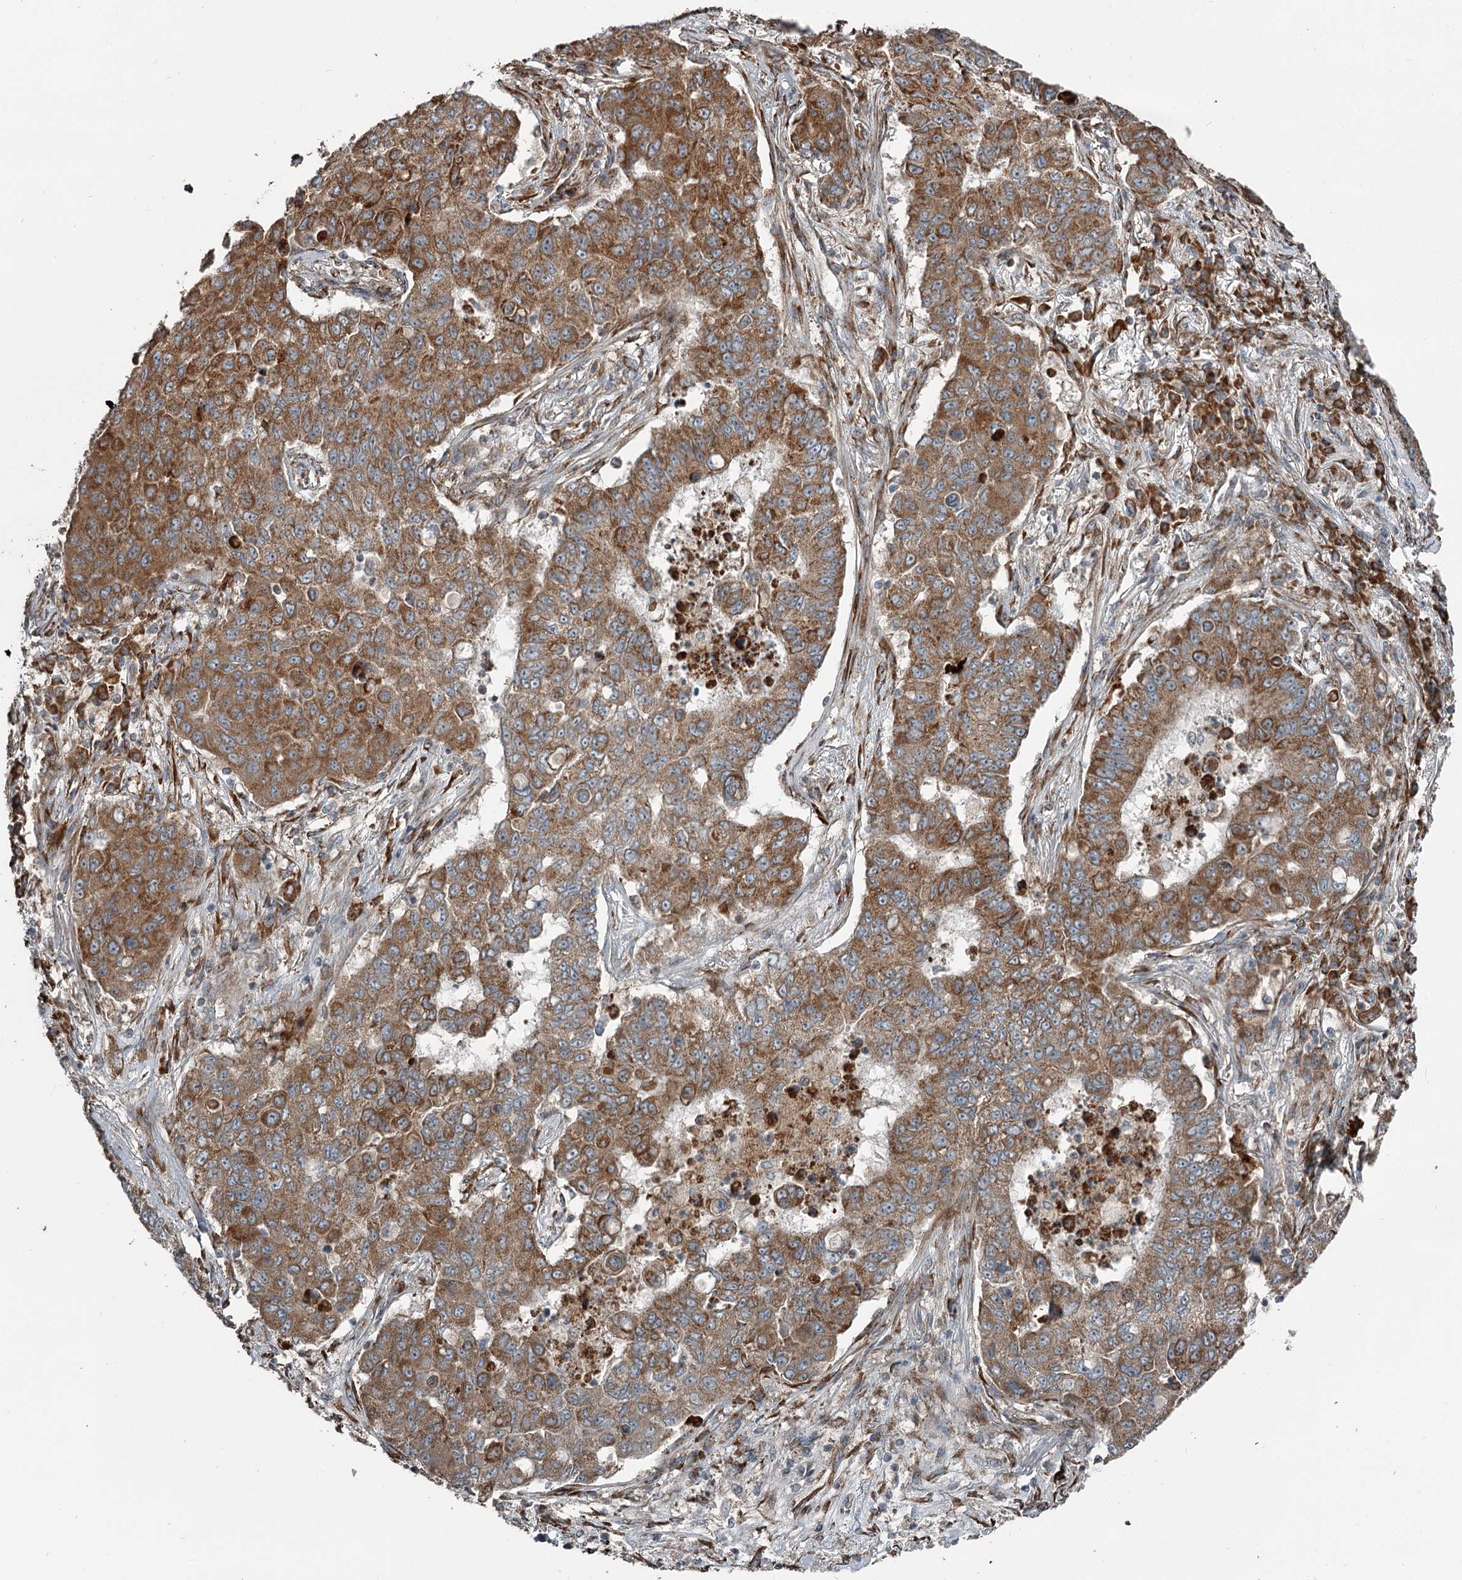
{"staining": {"intensity": "moderate", "quantity": ">75%", "location": "cytoplasmic/membranous"}, "tissue": "lung cancer", "cell_type": "Tumor cells", "image_type": "cancer", "snomed": [{"axis": "morphology", "description": "Squamous cell carcinoma, NOS"}, {"axis": "topography", "description": "Lung"}], "caption": "An image showing moderate cytoplasmic/membranous expression in approximately >75% of tumor cells in lung squamous cell carcinoma, as visualized by brown immunohistochemical staining.", "gene": "RASSF8", "patient": {"sex": "male", "age": 74}}